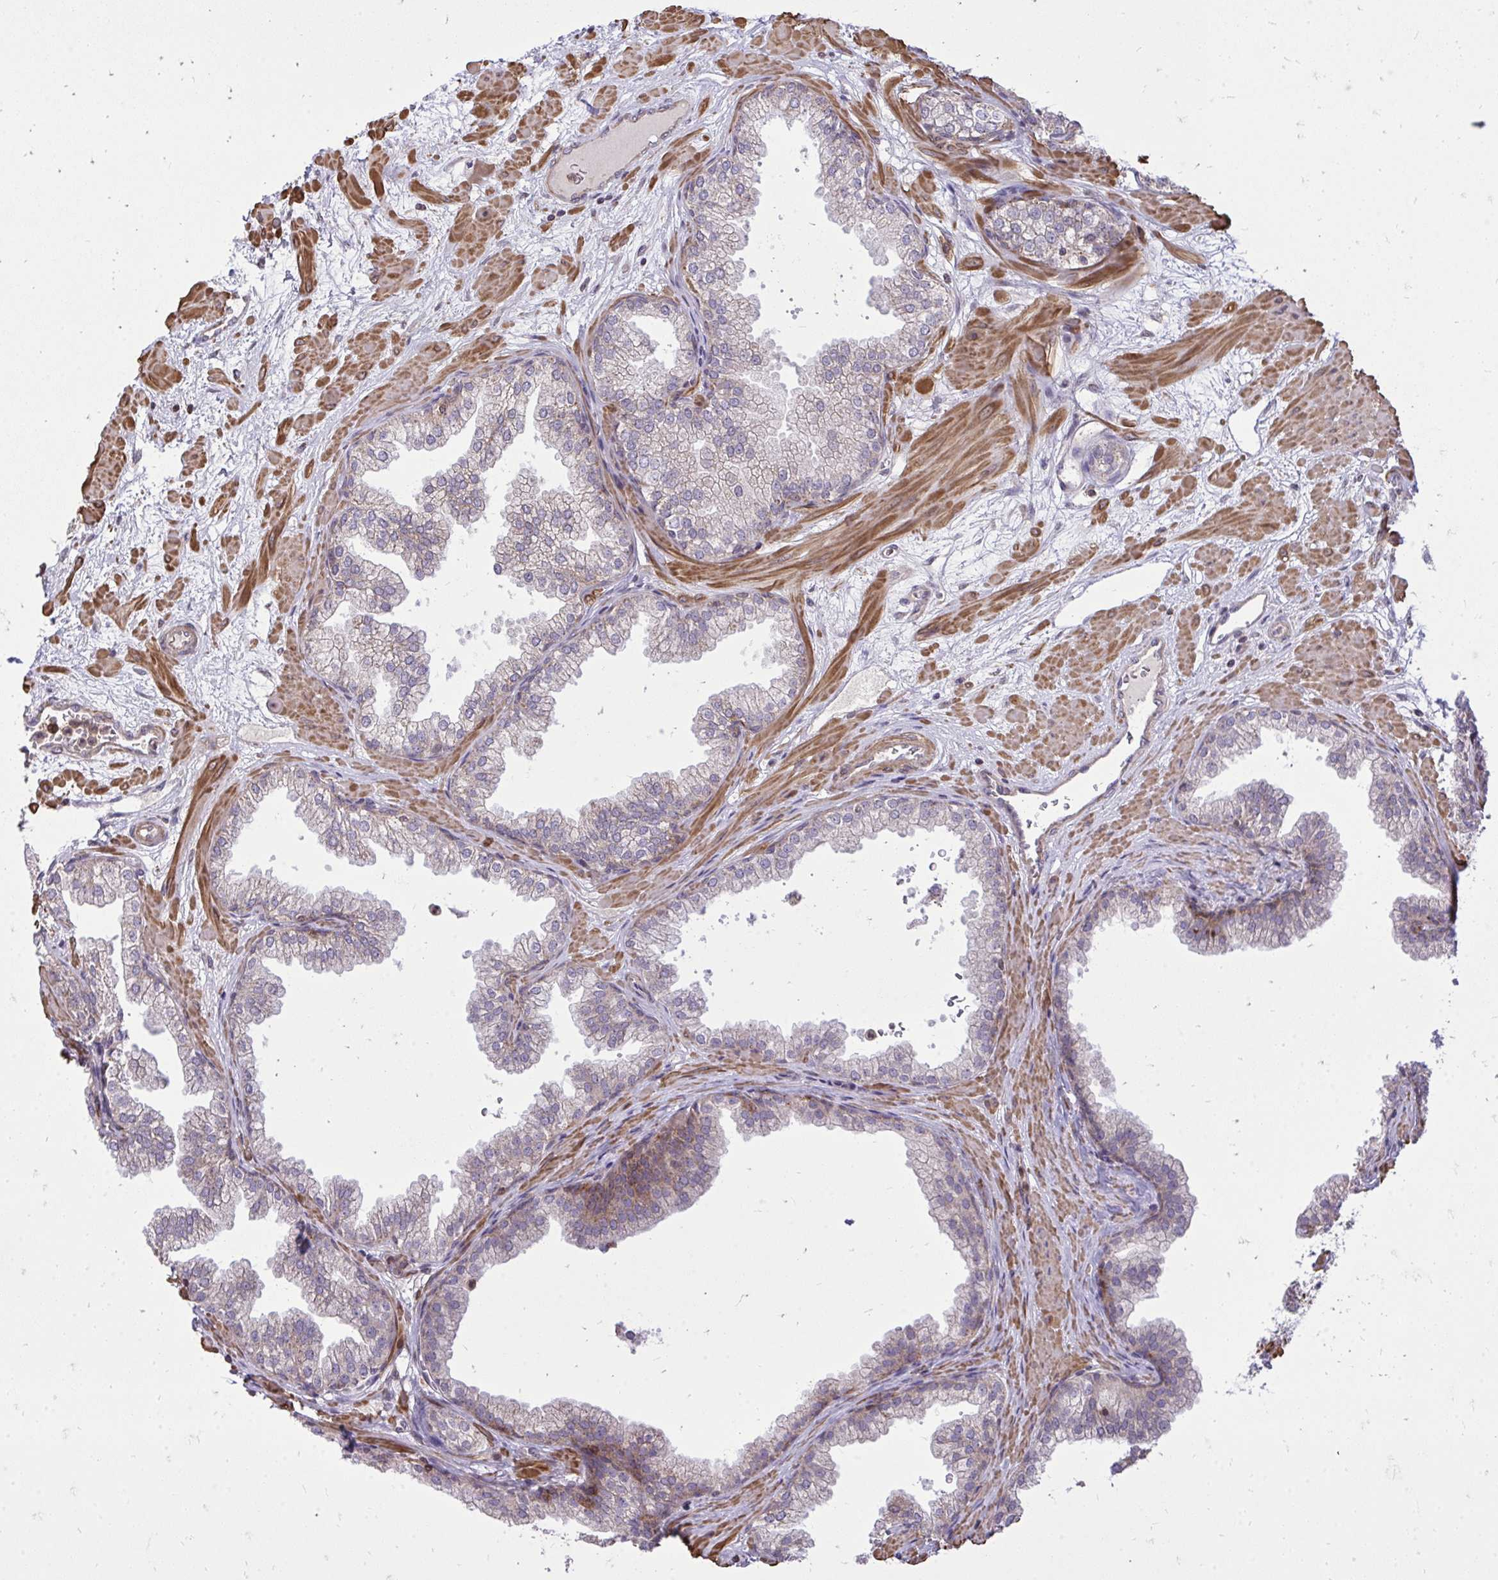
{"staining": {"intensity": "moderate", "quantity": "25%-75%", "location": "cytoplasmic/membranous"}, "tissue": "prostate", "cell_type": "Glandular cells", "image_type": "normal", "snomed": [{"axis": "morphology", "description": "Normal tissue, NOS"}, {"axis": "topography", "description": "Prostate"}], "caption": "Protein staining of normal prostate shows moderate cytoplasmic/membranous expression in approximately 25%-75% of glandular cells.", "gene": "SLC7A5", "patient": {"sex": "male", "age": 37}}